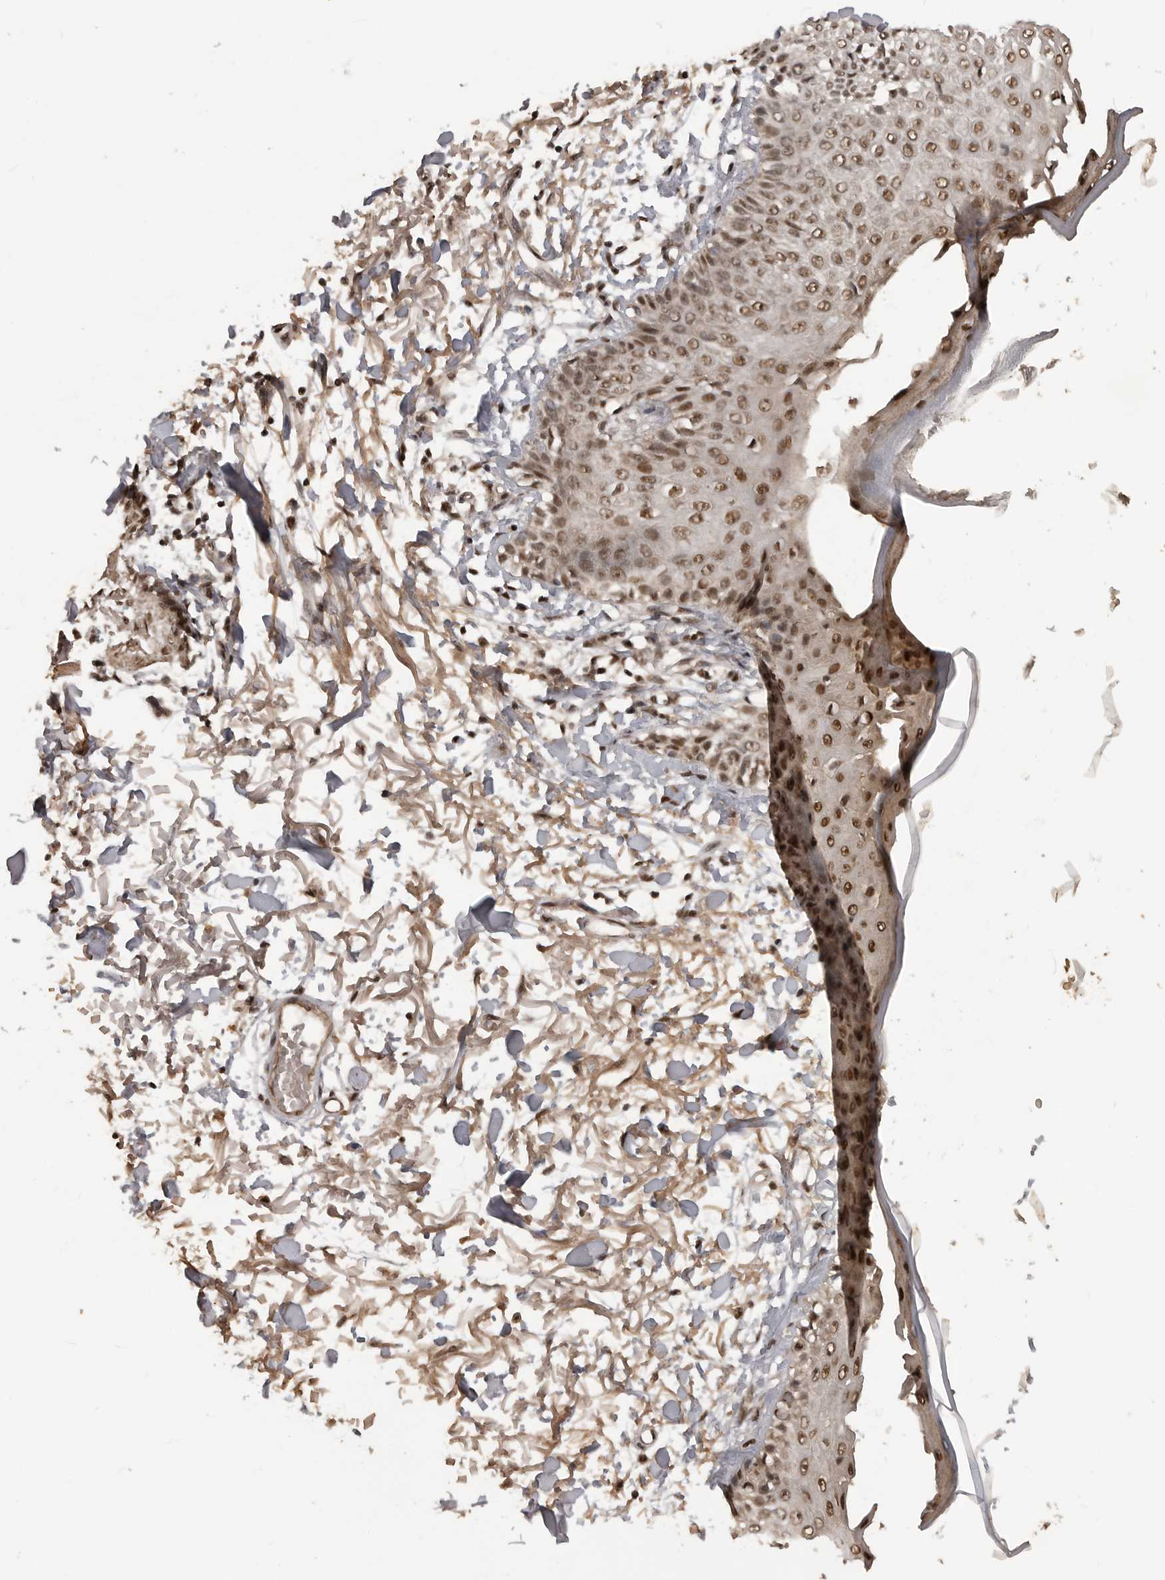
{"staining": {"intensity": "moderate", "quantity": ">75%", "location": "nuclear"}, "tissue": "skin", "cell_type": "Fibroblasts", "image_type": "normal", "snomed": [{"axis": "morphology", "description": "Normal tissue, NOS"}, {"axis": "morphology", "description": "Squamous cell carcinoma, NOS"}, {"axis": "topography", "description": "Skin"}, {"axis": "topography", "description": "Peripheral nerve tissue"}], "caption": "Protein expression analysis of unremarkable skin exhibits moderate nuclear expression in about >75% of fibroblasts.", "gene": "CBLL1", "patient": {"sex": "male", "age": 83}}